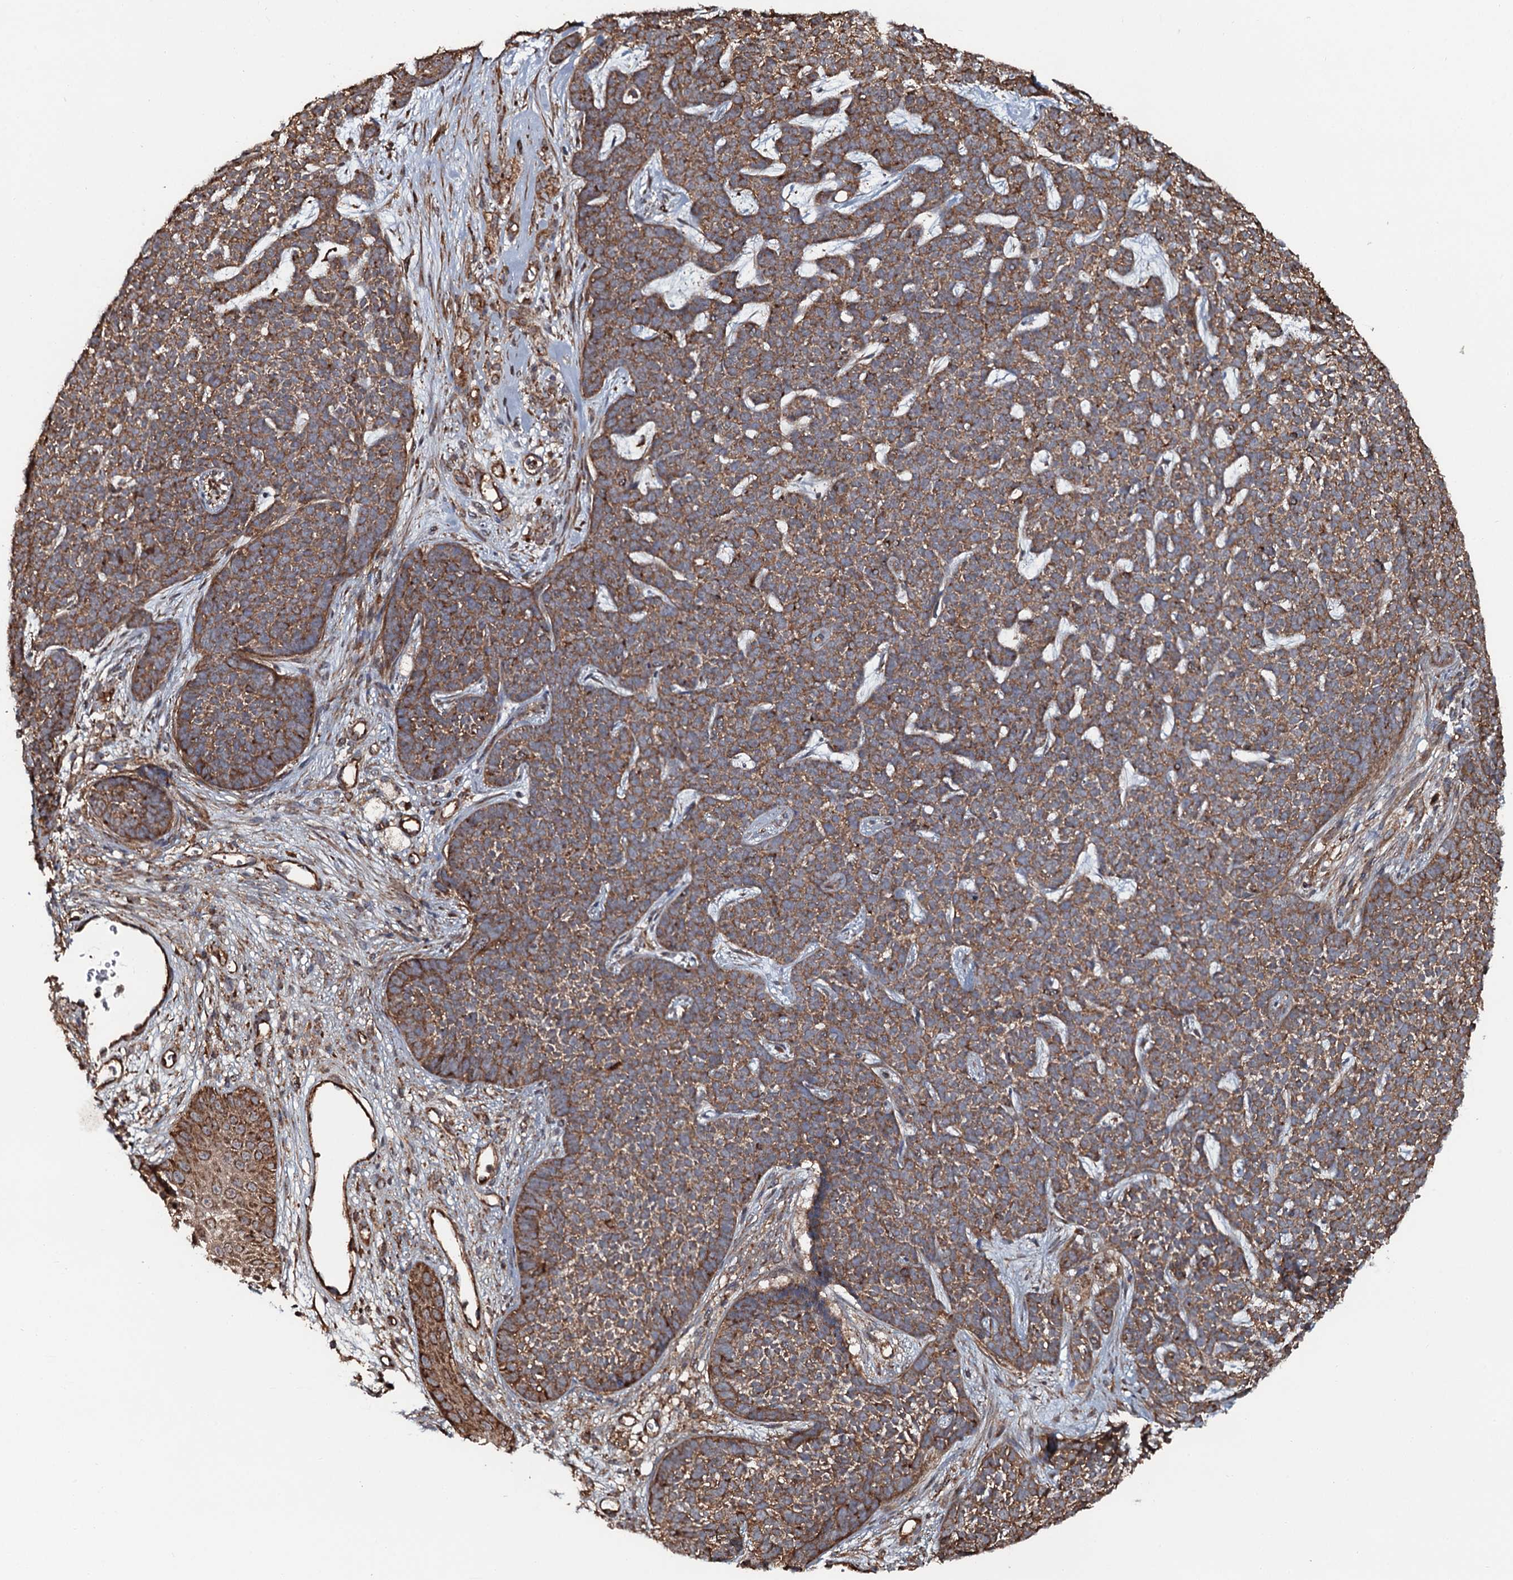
{"staining": {"intensity": "moderate", "quantity": ">75%", "location": "cytoplasmic/membranous"}, "tissue": "skin cancer", "cell_type": "Tumor cells", "image_type": "cancer", "snomed": [{"axis": "morphology", "description": "Basal cell carcinoma"}, {"axis": "topography", "description": "Skin"}], "caption": "Protein expression analysis of skin cancer displays moderate cytoplasmic/membranous positivity in approximately >75% of tumor cells.", "gene": "VWA8", "patient": {"sex": "female", "age": 84}}